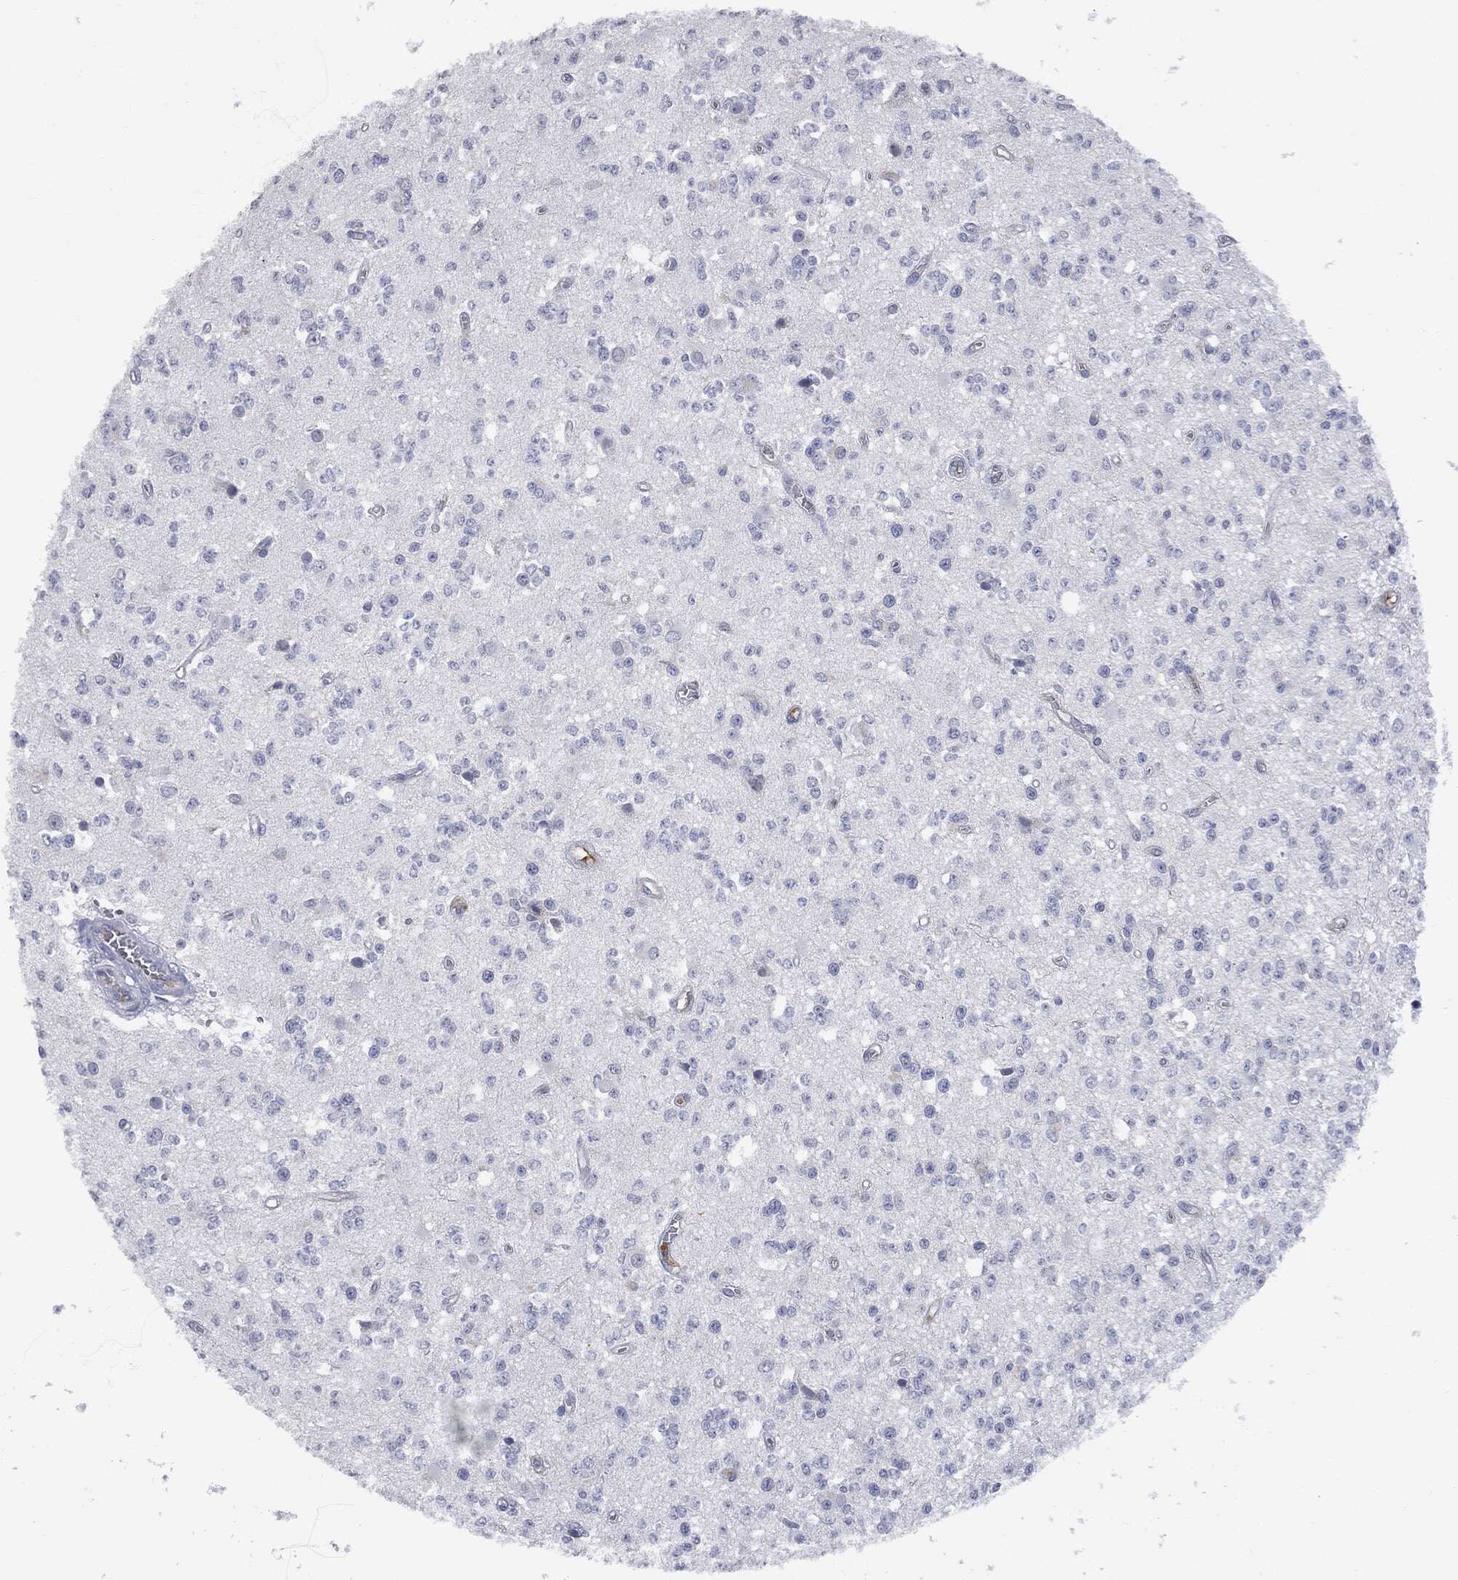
{"staining": {"intensity": "negative", "quantity": "none", "location": "none"}, "tissue": "glioma", "cell_type": "Tumor cells", "image_type": "cancer", "snomed": [{"axis": "morphology", "description": "Glioma, malignant, Low grade"}, {"axis": "topography", "description": "Brain"}], "caption": "Immunohistochemical staining of malignant glioma (low-grade) reveals no significant expression in tumor cells.", "gene": "BTK", "patient": {"sex": "female", "age": 45}}